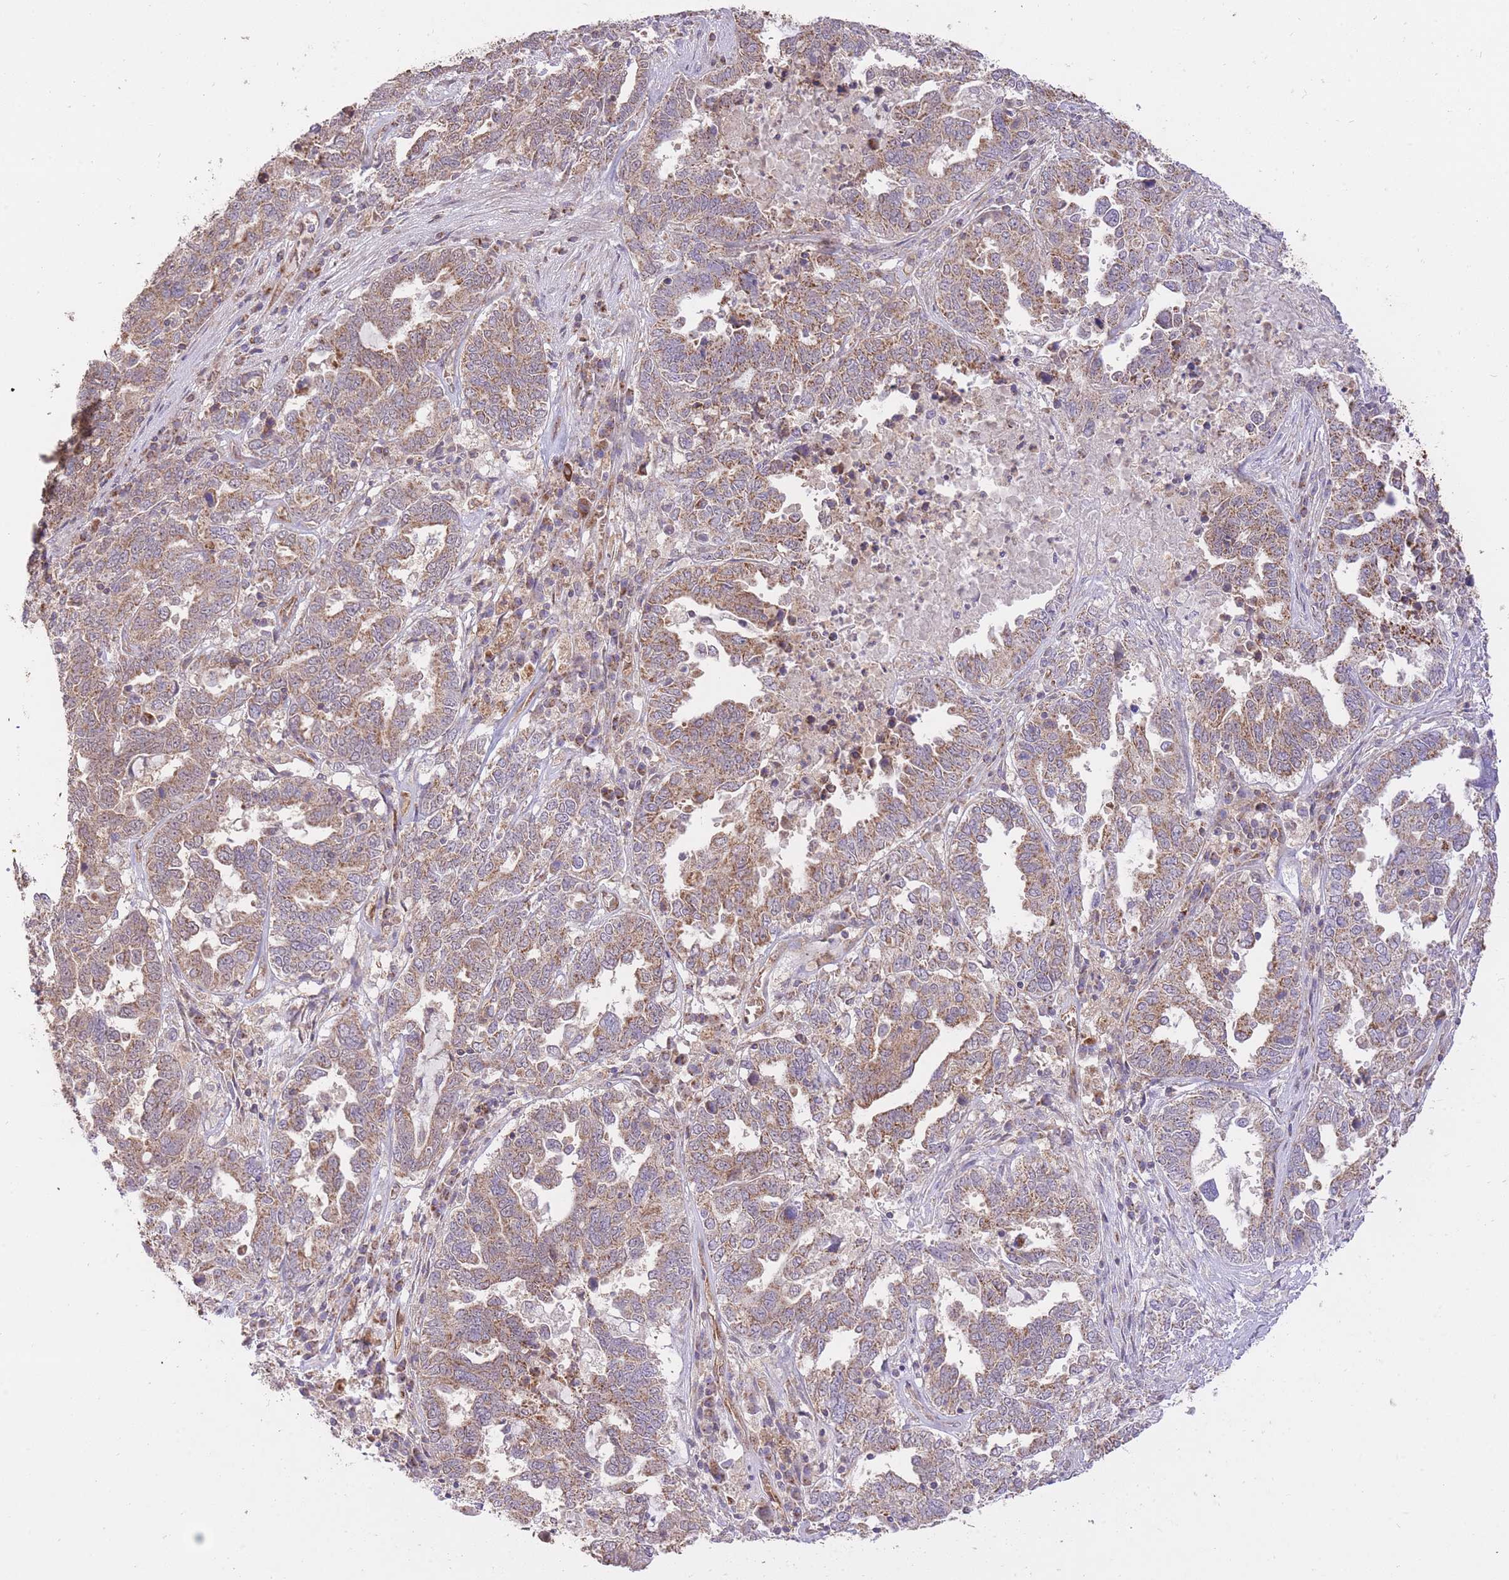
{"staining": {"intensity": "moderate", "quantity": ">75%", "location": "cytoplasmic/membranous"}, "tissue": "ovarian cancer", "cell_type": "Tumor cells", "image_type": "cancer", "snomed": [{"axis": "morphology", "description": "Carcinoma, endometroid"}, {"axis": "topography", "description": "Ovary"}], "caption": "Immunohistochemistry micrograph of neoplastic tissue: human ovarian cancer (endometroid carcinoma) stained using immunohistochemistry displays medium levels of moderate protein expression localized specifically in the cytoplasmic/membranous of tumor cells, appearing as a cytoplasmic/membranous brown color.", "gene": "PREP", "patient": {"sex": "female", "age": 62}}